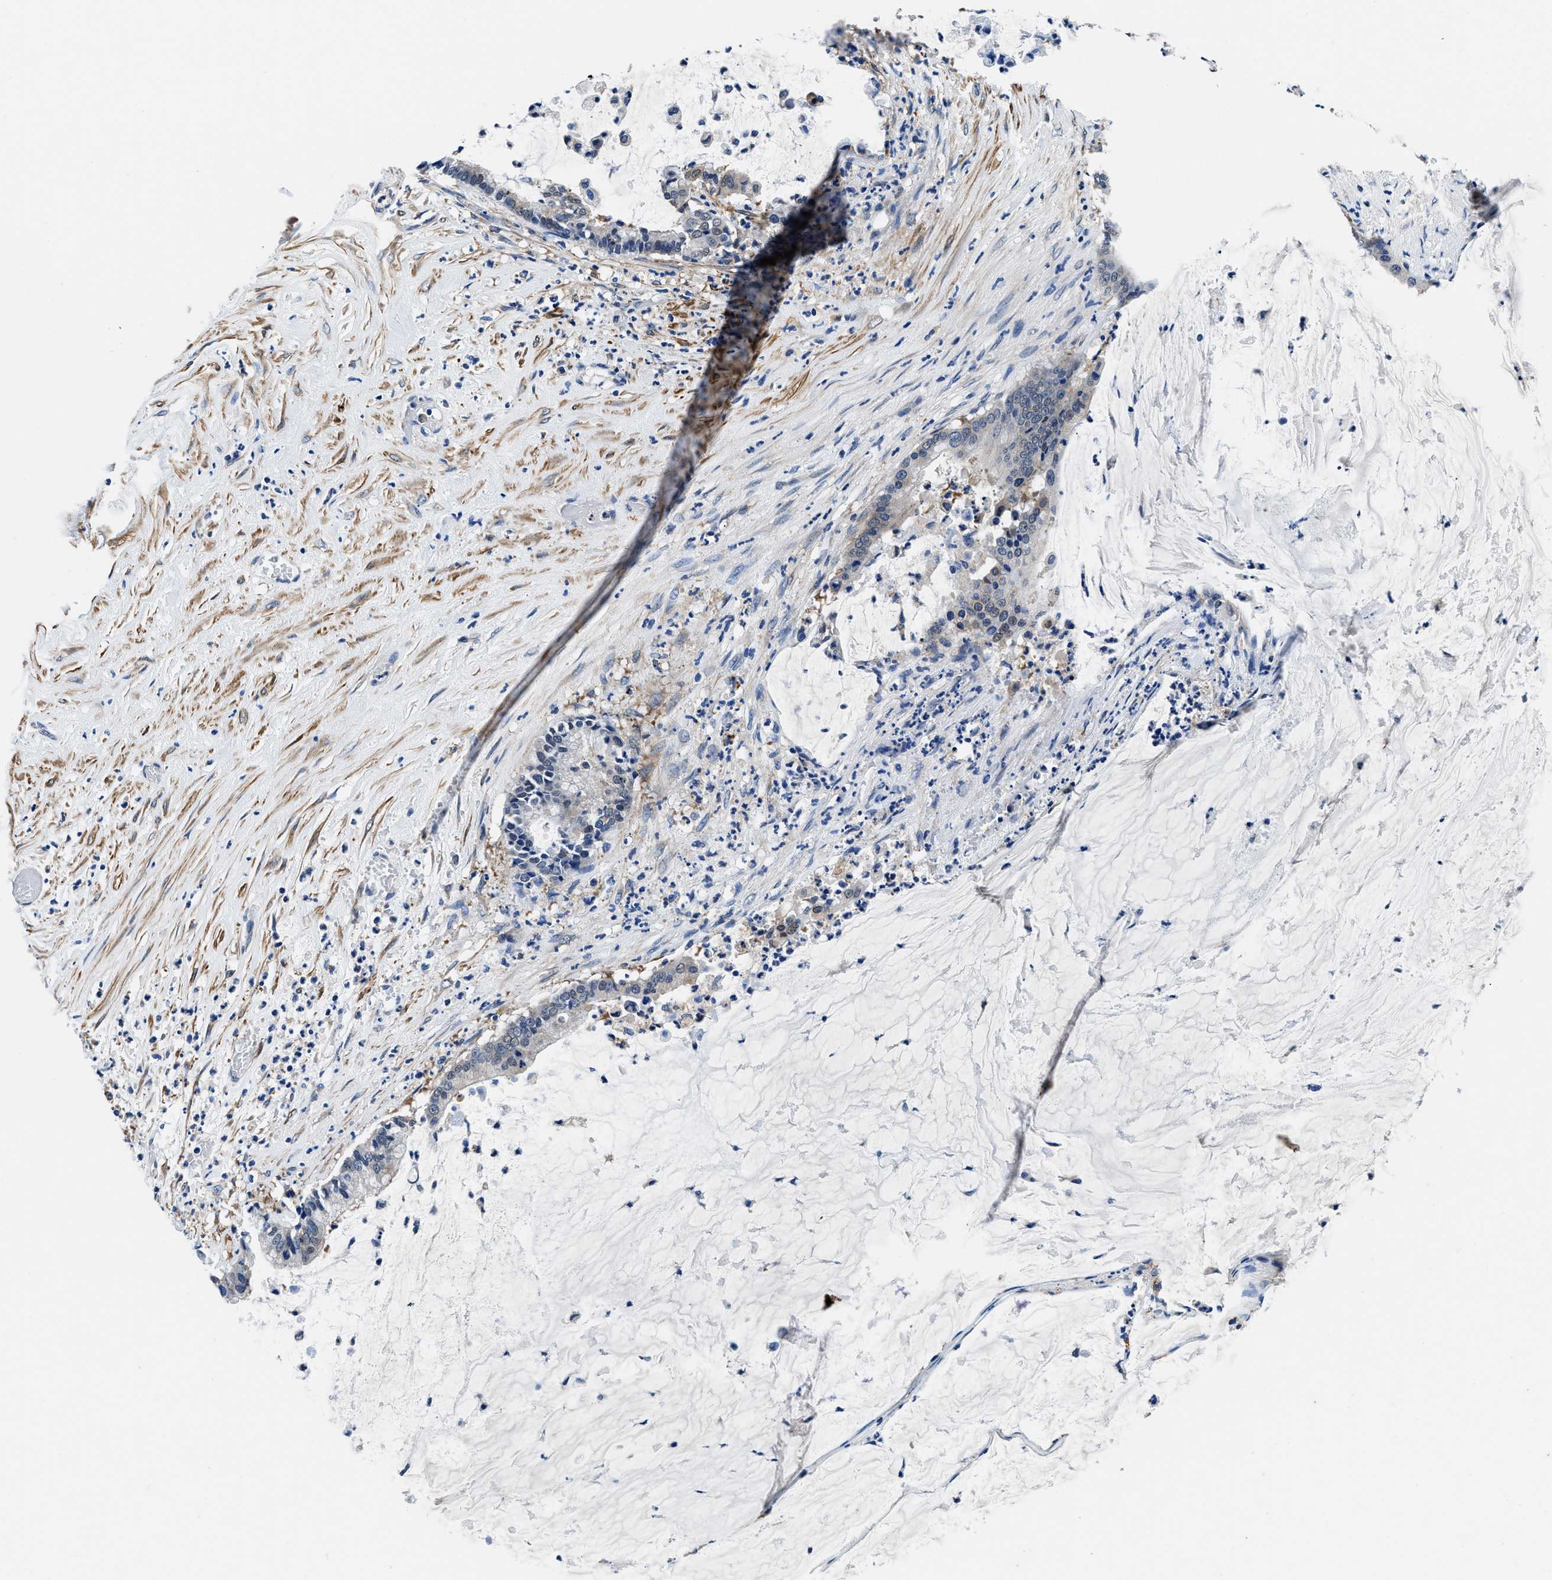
{"staining": {"intensity": "negative", "quantity": "none", "location": "none"}, "tissue": "pancreatic cancer", "cell_type": "Tumor cells", "image_type": "cancer", "snomed": [{"axis": "morphology", "description": "Adenocarcinoma, NOS"}, {"axis": "topography", "description": "Pancreas"}], "caption": "Immunohistochemistry of pancreatic adenocarcinoma demonstrates no positivity in tumor cells. (Brightfield microscopy of DAB (3,3'-diaminobenzidine) IHC at high magnification).", "gene": "NEU1", "patient": {"sex": "male", "age": 41}}